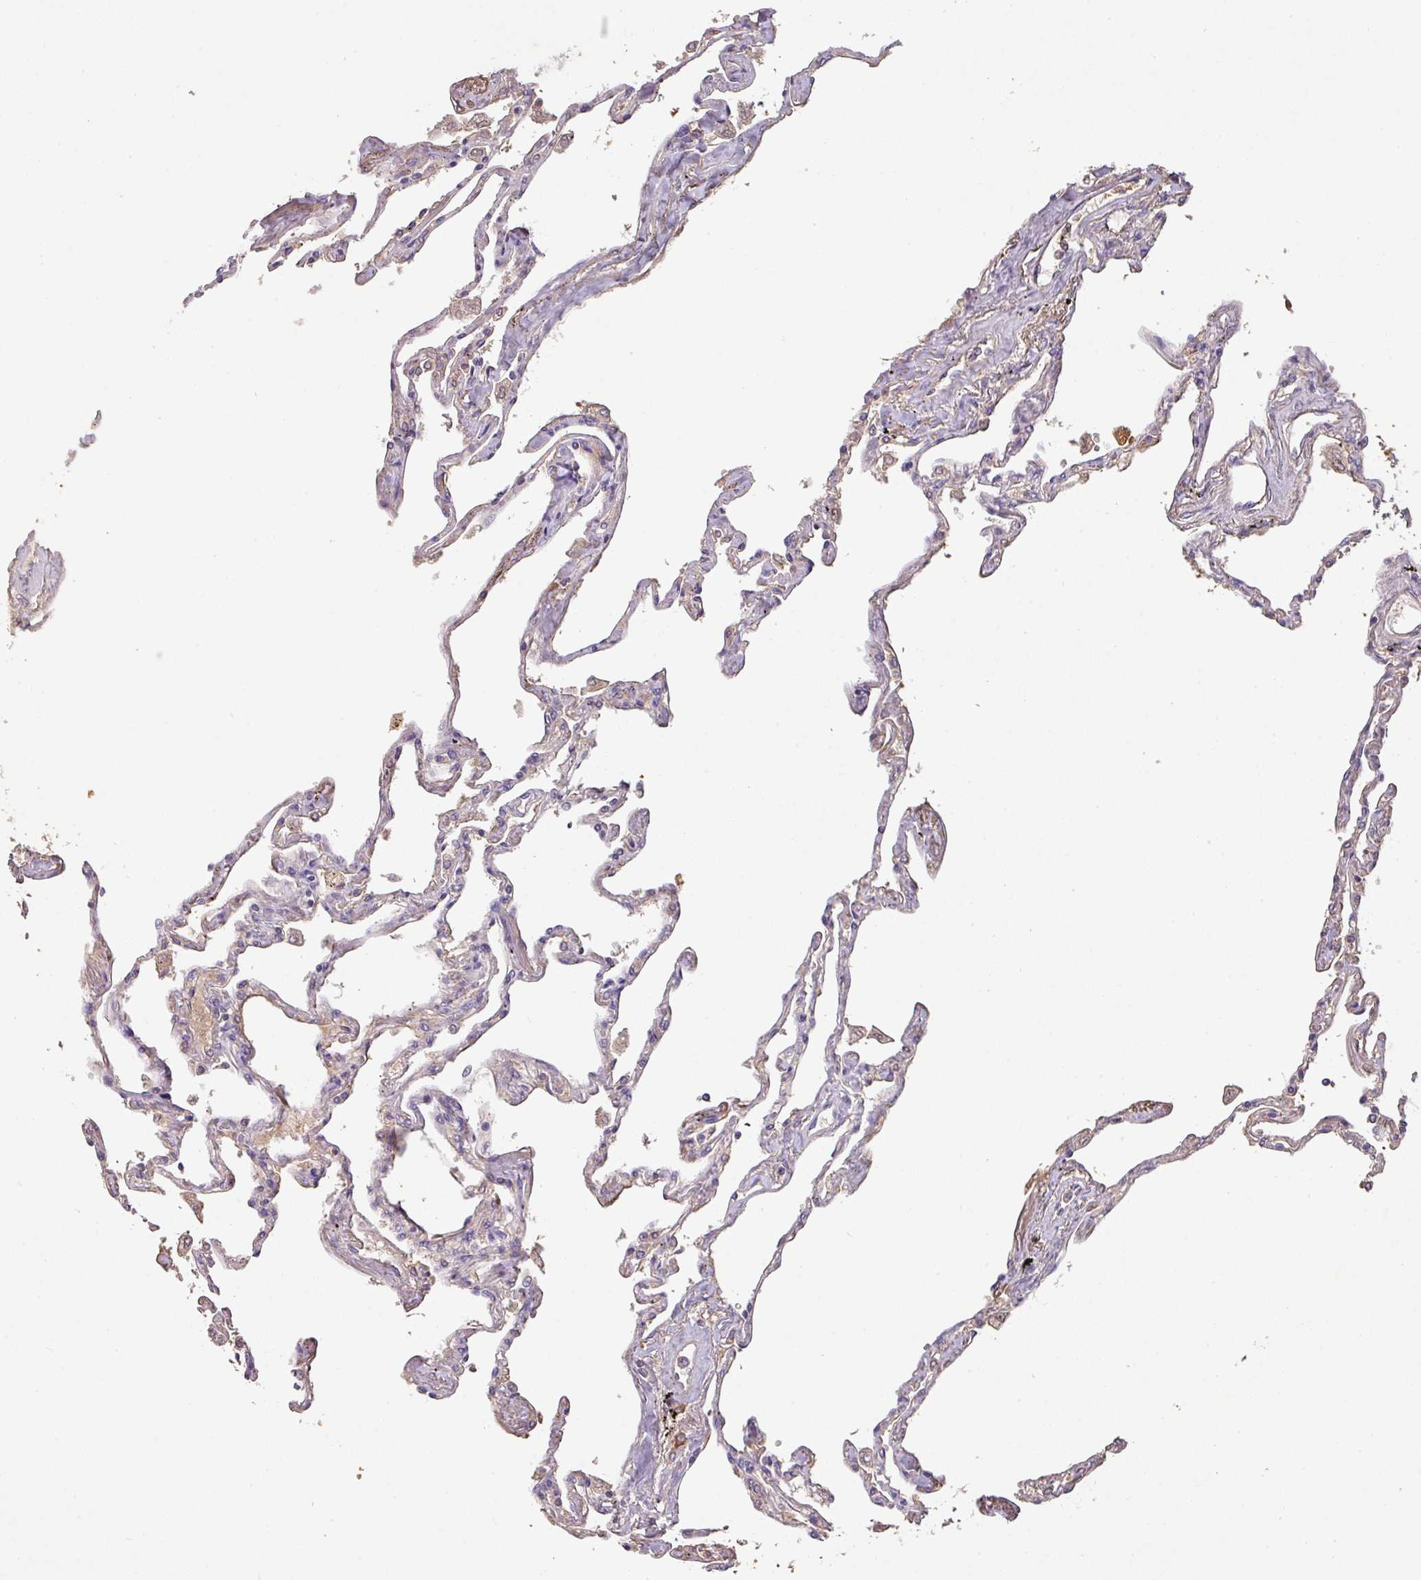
{"staining": {"intensity": "negative", "quantity": "none", "location": "none"}, "tissue": "lung", "cell_type": "Alveolar cells", "image_type": "normal", "snomed": [{"axis": "morphology", "description": "Normal tissue, NOS"}, {"axis": "topography", "description": "Lung"}], "caption": "This is an IHC micrograph of unremarkable human lung. There is no positivity in alveolar cells.", "gene": "ZNF266", "patient": {"sex": "female", "age": 67}}